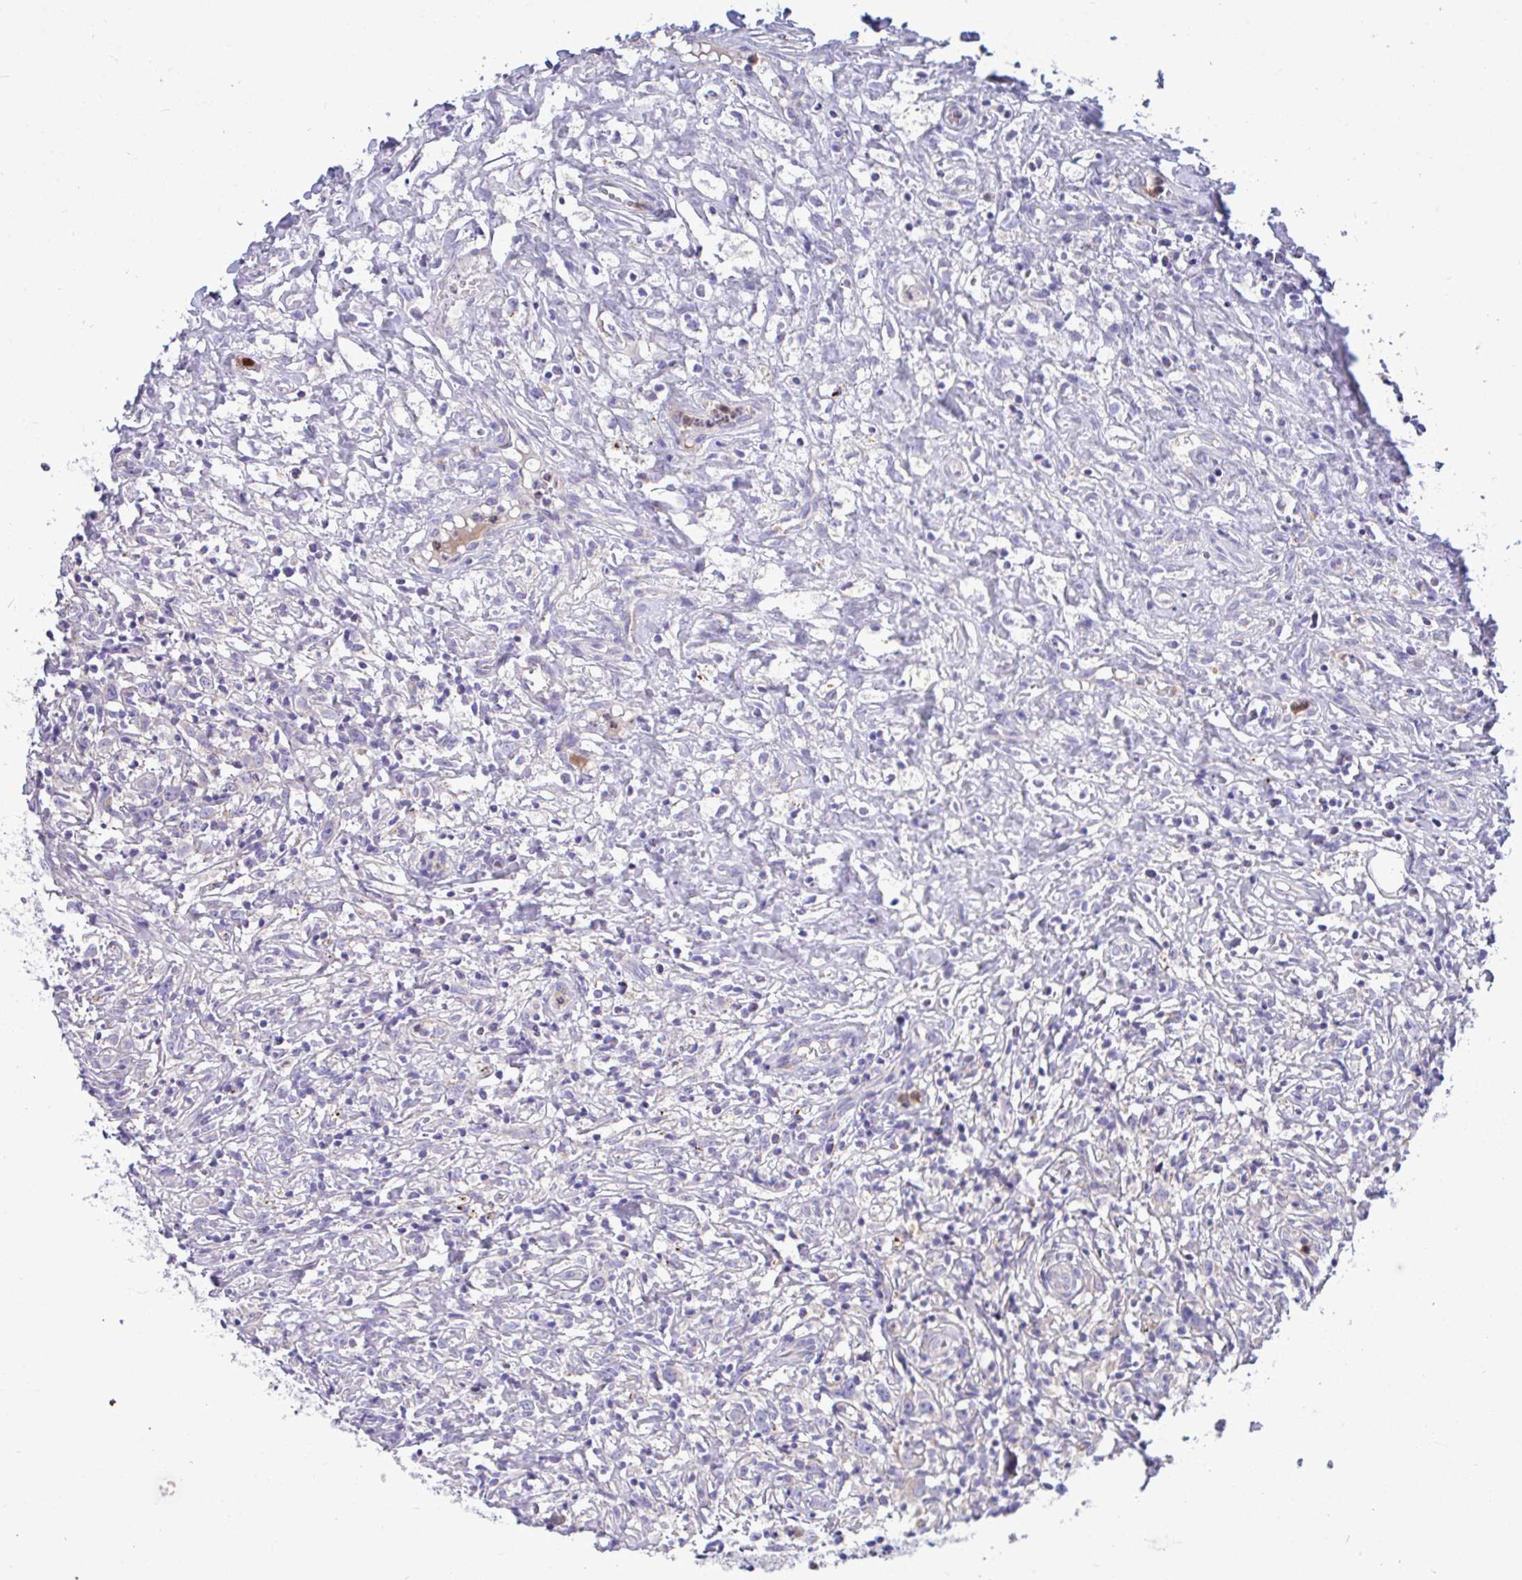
{"staining": {"intensity": "negative", "quantity": "none", "location": "none"}, "tissue": "lymphoma", "cell_type": "Tumor cells", "image_type": "cancer", "snomed": [{"axis": "morphology", "description": "Hodgkin's disease, NOS"}, {"axis": "topography", "description": "No Tissue"}], "caption": "Immunohistochemistry (IHC) of human Hodgkin's disease reveals no positivity in tumor cells.", "gene": "MRPS16", "patient": {"sex": "female", "age": 21}}